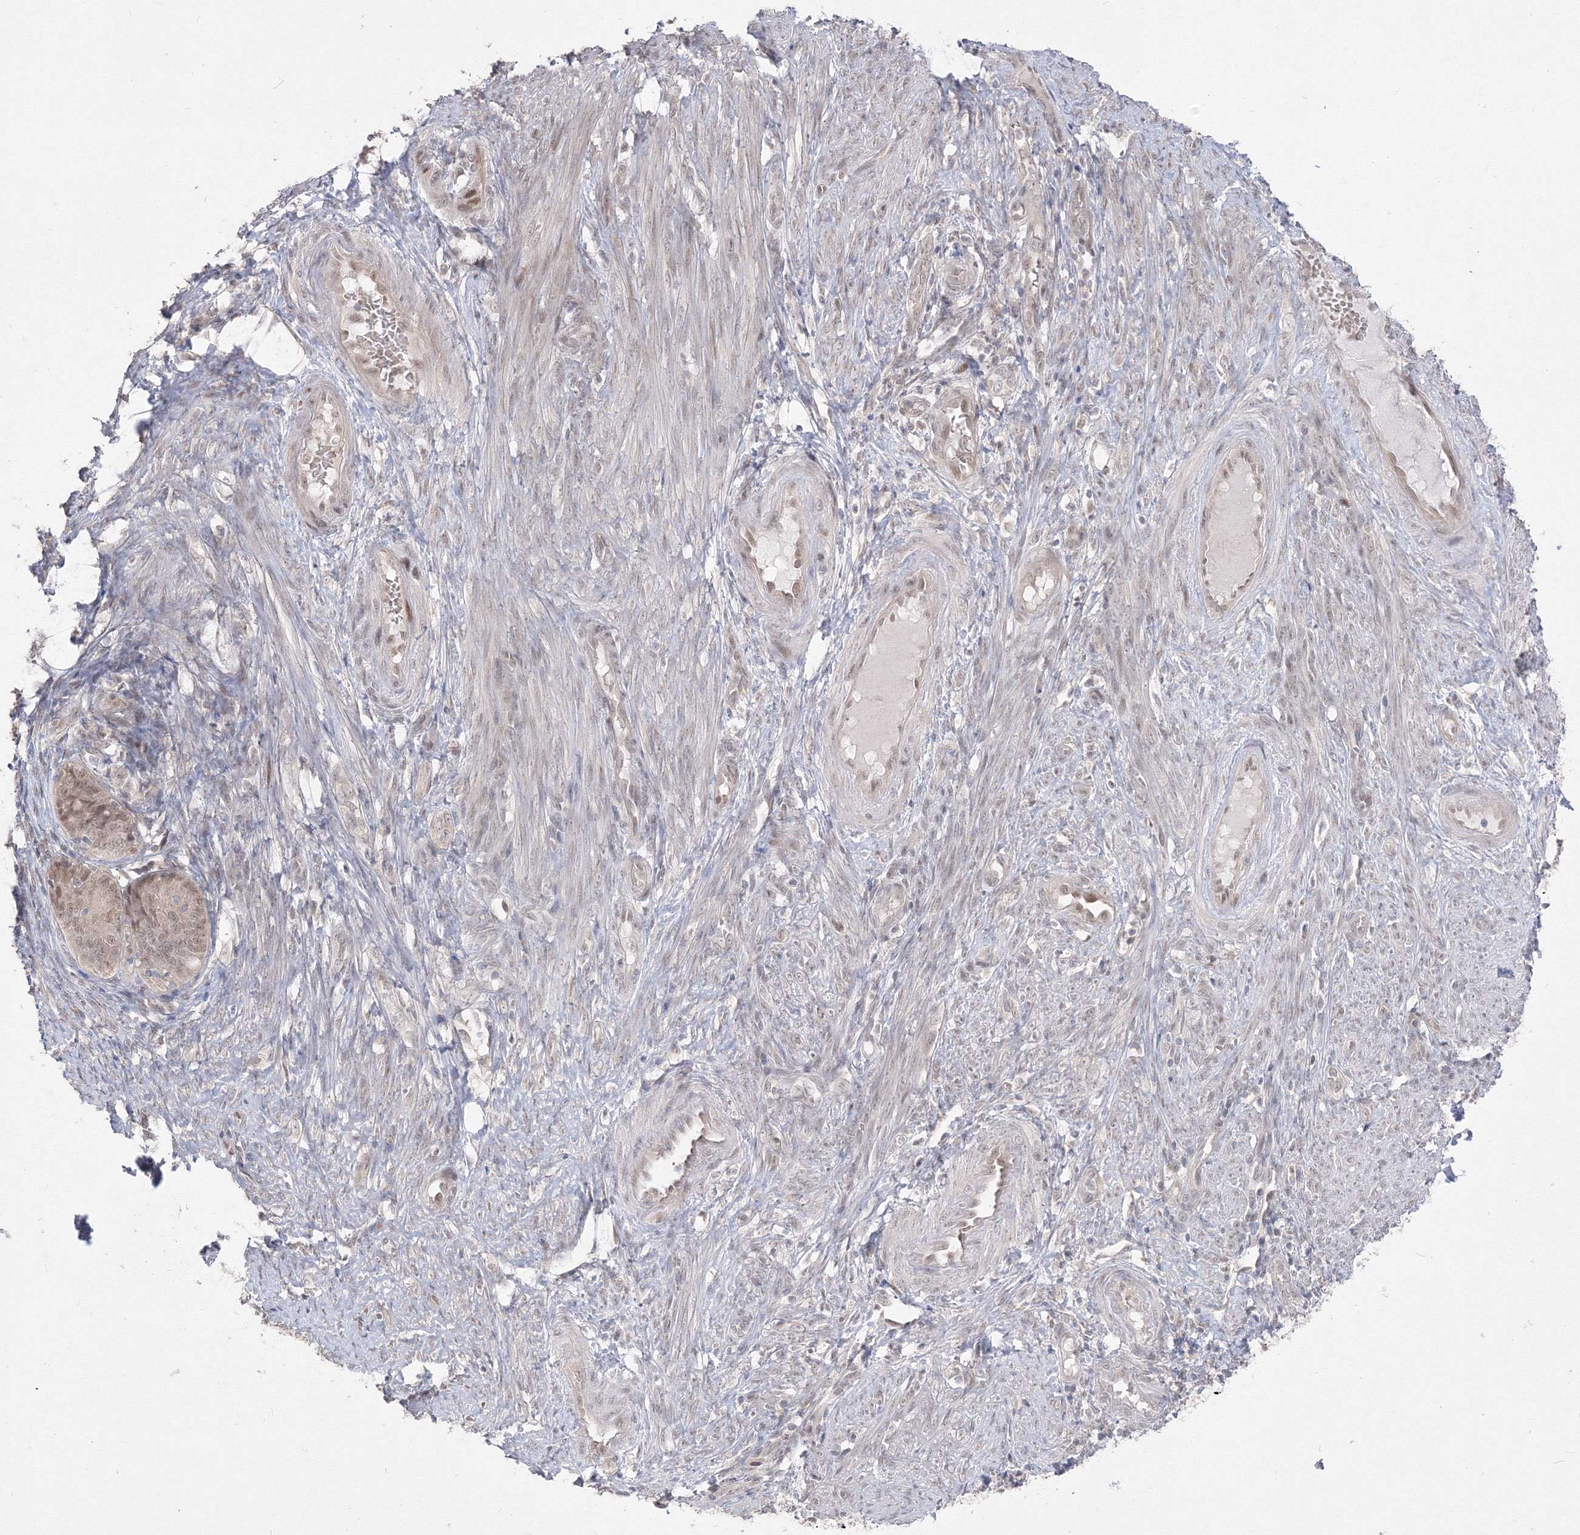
{"staining": {"intensity": "weak", "quantity": ">75%", "location": "nuclear"}, "tissue": "endometrial cancer", "cell_type": "Tumor cells", "image_type": "cancer", "snomed": [{"axis": "morphology", "description": "Adenocarcinoma, NOS"}, {"axis": "topography", "description": "Endometrium"}], "caption": "This photomicrograph demonstrates endometrial cancer (adenocarcinoma) stained with IHC to label a protein in brown. The nuclear of tumor cells show weak positivity for the protein. Nuclei are counter-stained blue.", "gene": "COPS4", "patient": {"sex": "female", "age": 51}}